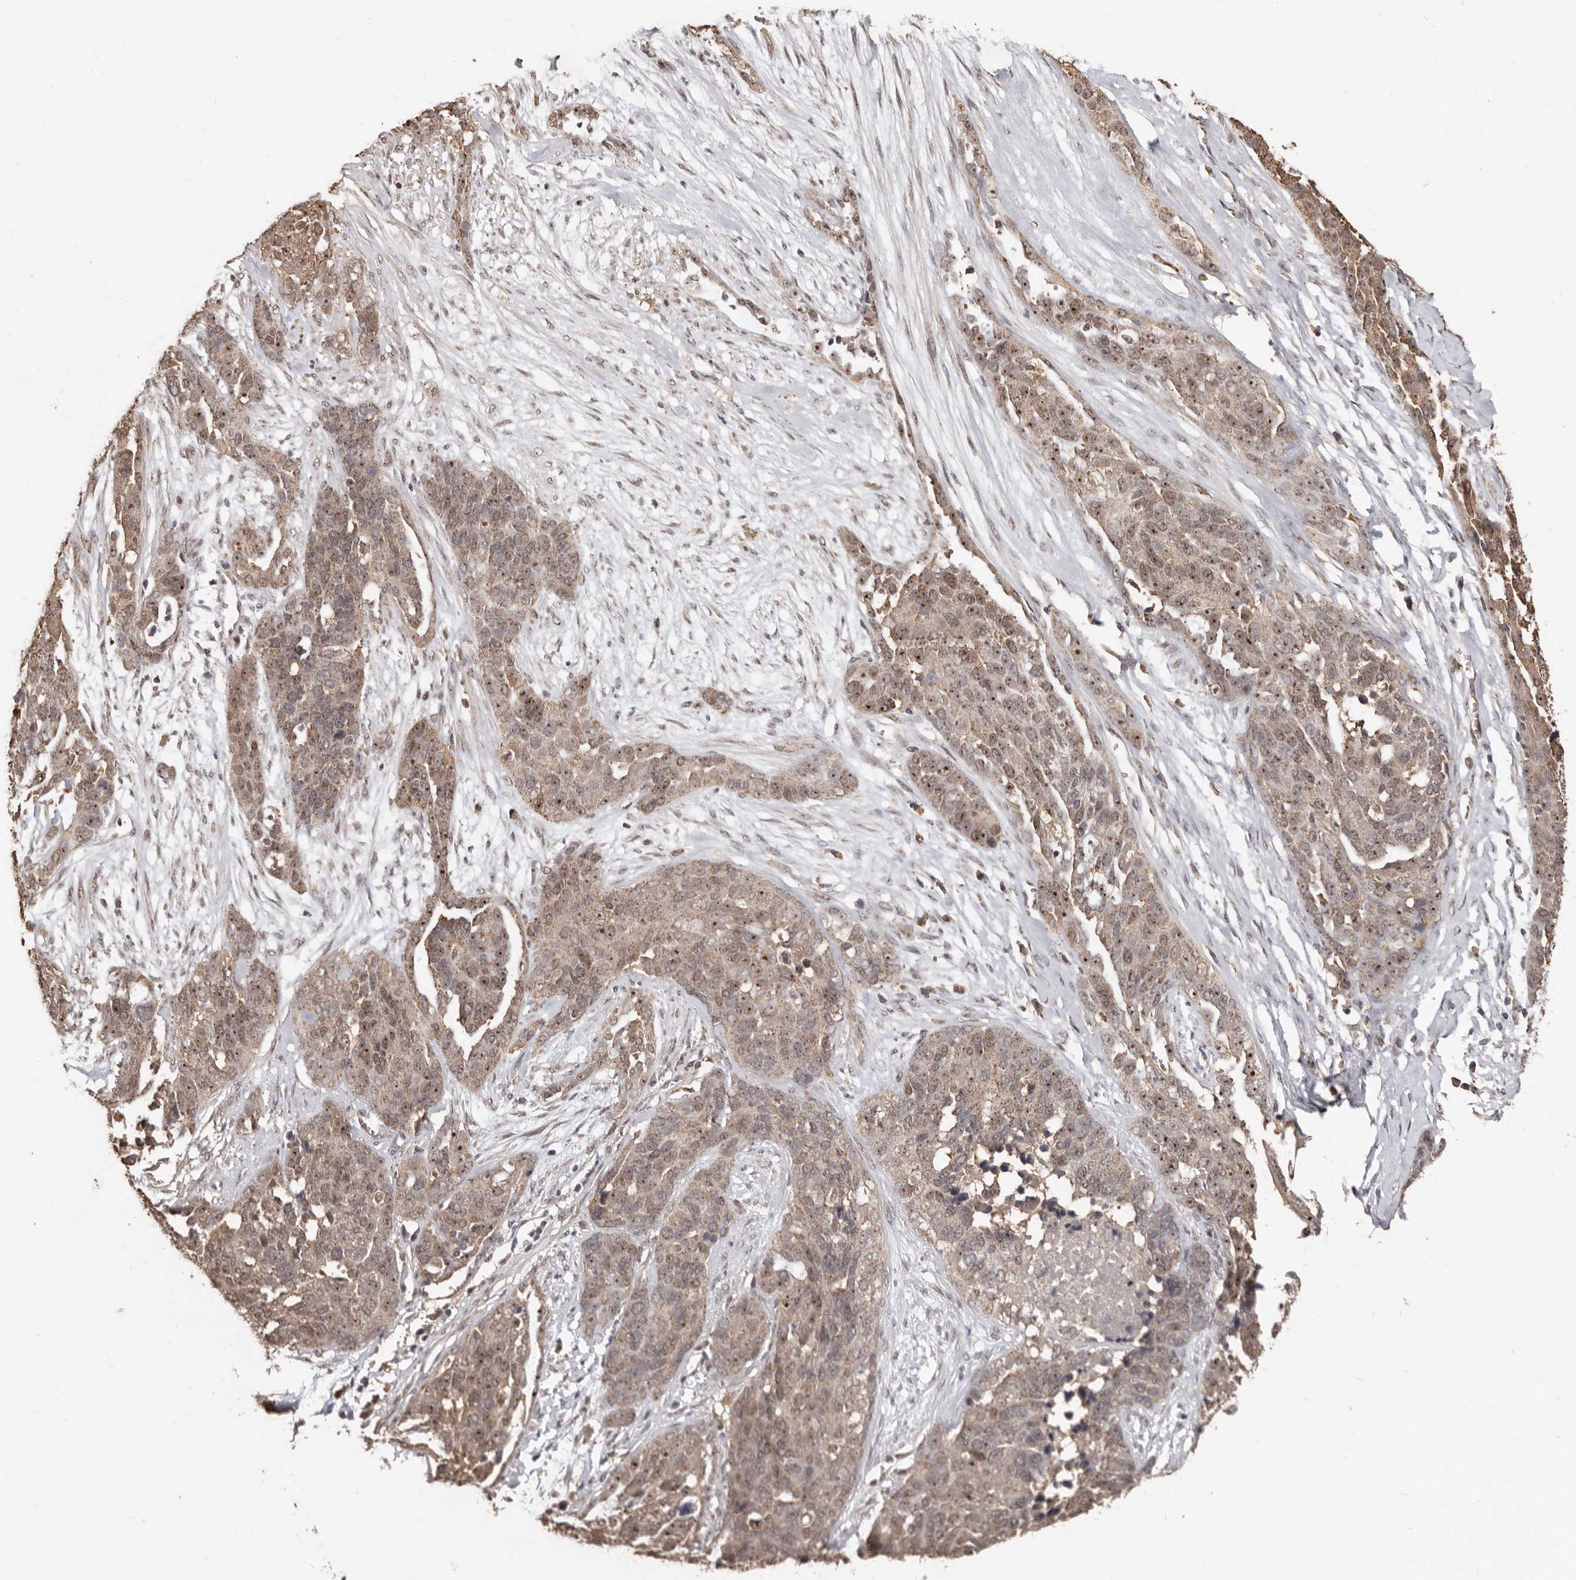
{"staining": {"intensity": "weak", "quantity": ">75%", "location": "cytoplasmic/membranous,nuclear"}, "tissue": "ovarian cancer", "cell_type": "Tumor cells", "image_type": "cancer", "snomed": [{"axis": "morphology", "description": "Cystadenocarcinoma, serous, NOS"}, {"axis": "topography", "description": "Ovary"}], "caption": "A low amount of weak cytoplasmic/membranous and nuclear staining is identified in approximately >75% of tumor cells in serous cystadenocarcinoma (ovarian) tissue. (DAB (3,3'-diaminobenzidine) IHC, brown staining for protein, blue staining for nuclei).", "gene": "GRAMD2A", "patient": {"sex": "female", "age": 44}}